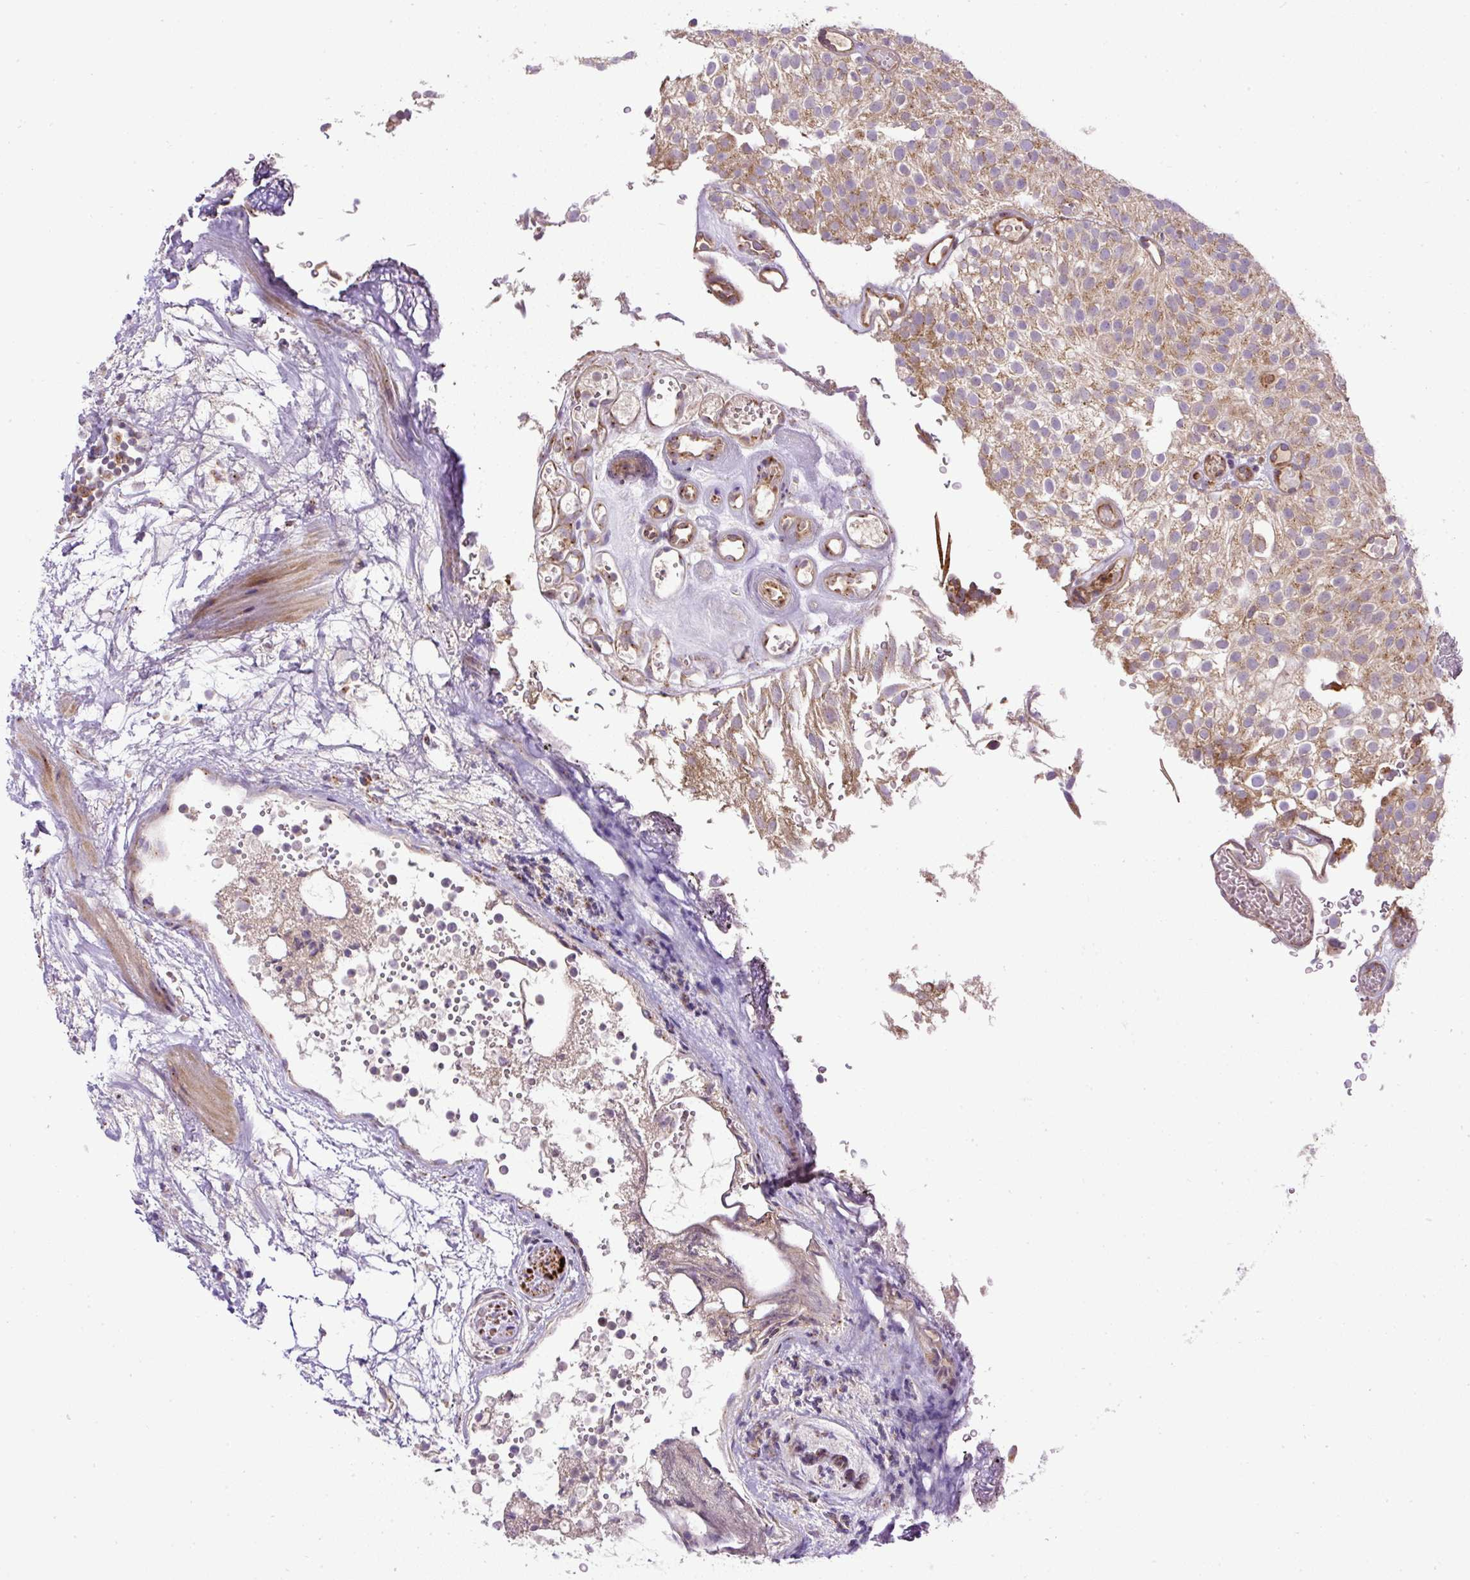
{"staining": {"intensity": "moderate", "quantity": ">75%", "location": "cytoplasmic/membranous"}, "tissue": "urothelial cancer", "cell_type": "Tumor cells", "image_type": "cancer", "snomed": [{"axis": "morphology", "description": "Urothelial carcinoma, Low grade"}, {"axis": "topography", "description": "Urinary bladder"}], "caption": "Immunohistochemical staining of human urothelial carcinoma (low-grade) demonstrates medium levels of moderate cytoplasmic/membranous protein positivity in approximately >75% of tumor cells. (DAB (3,3'-diaminobenzidine) = brown stain, brightfield microscopy at high magnification).", "gene": "ZNF547", "patient": {"sex": "male", "age": 78}}